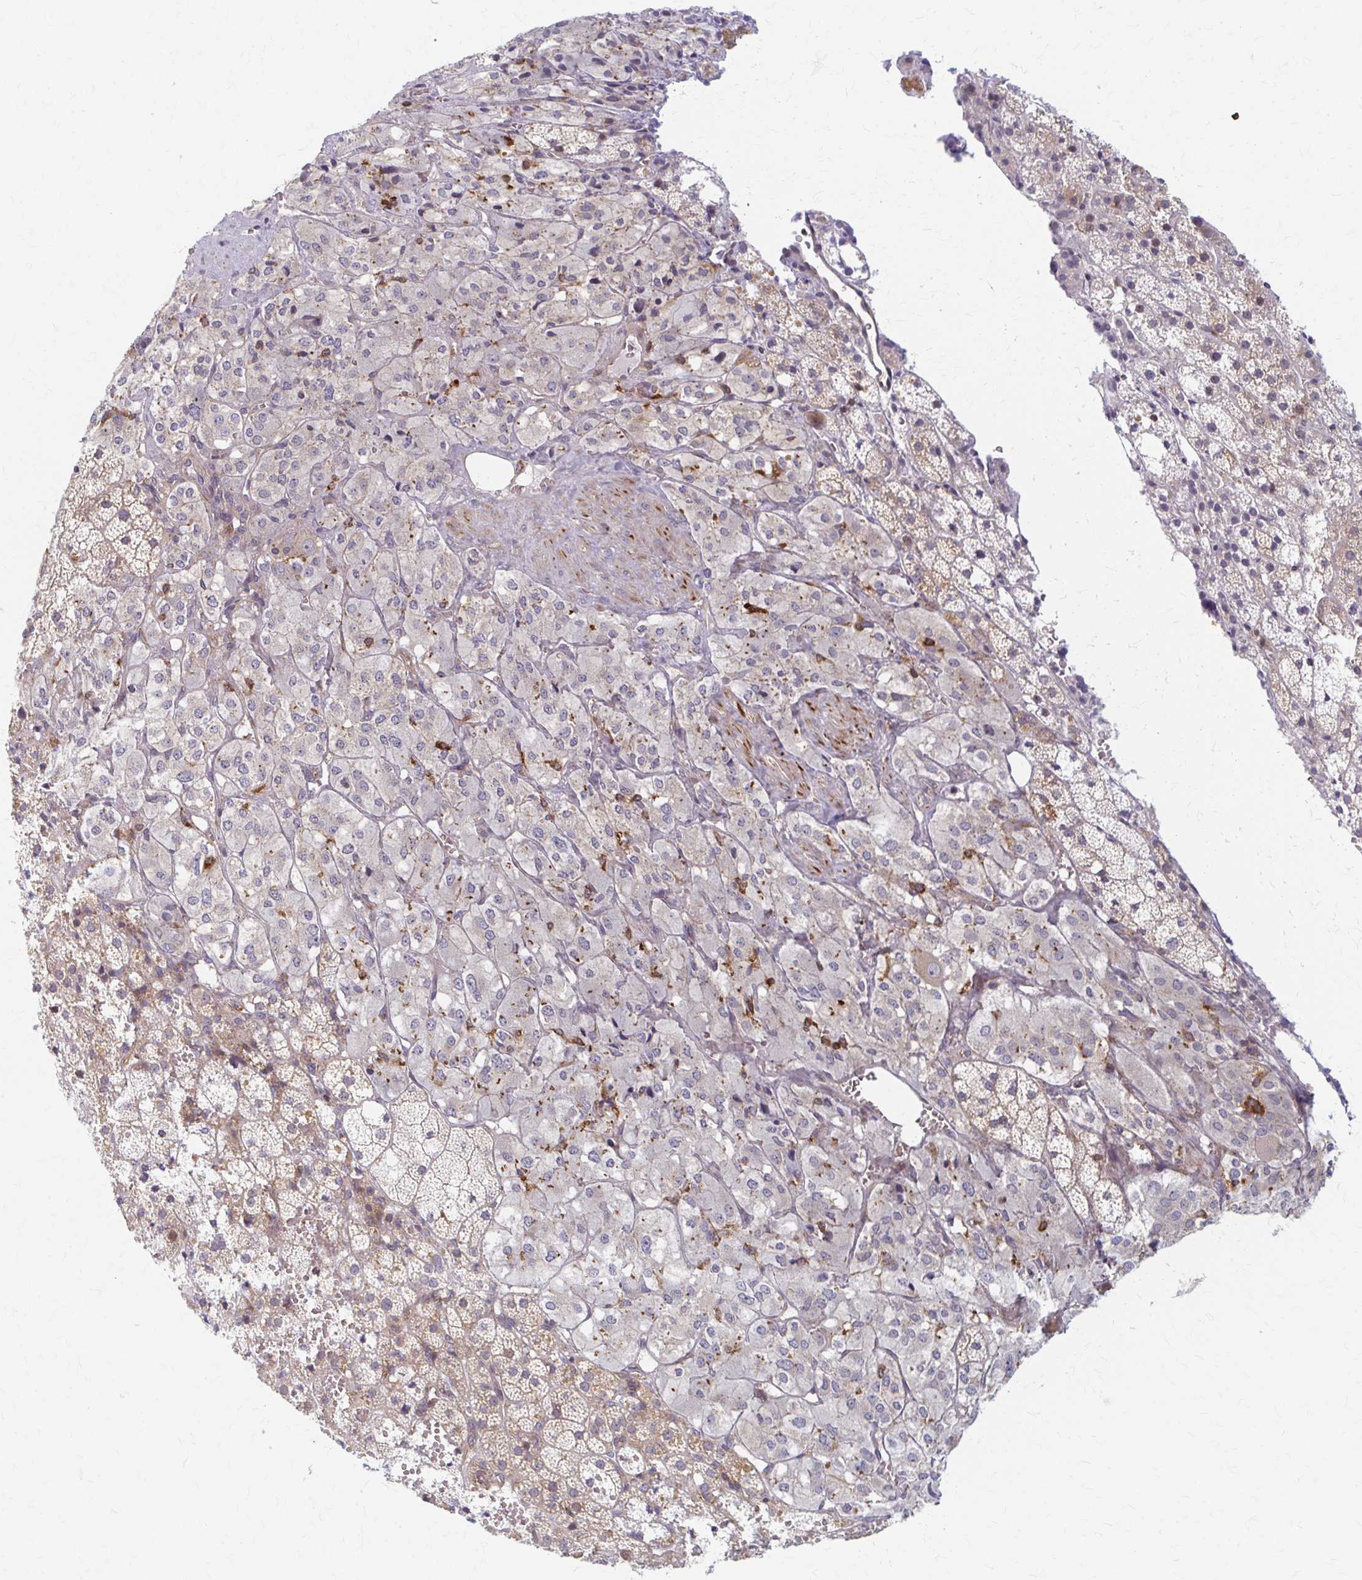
{"staining": {"intensity": "moderate", "quantity": "25%-75%", "location": "cytoplasmic/membranous"}, "tissue": "adrenal gland", "cell_type": "Glandular cells", "image_type": "normal", "snomed": [{"axis": "morphology", "description": "Normal tissue, NOS"}, {"axis": "topography", "description": "Adrenal gland"}], "caption": "DAB immunohistochemical staining of benign adrenal gland shows moderate cytoplasmic/membranous protein staining in approximately 25%-75% of glandular cells.", "gene": "ARHGAP35", "patient": {"sex": "male", "age": 53}}